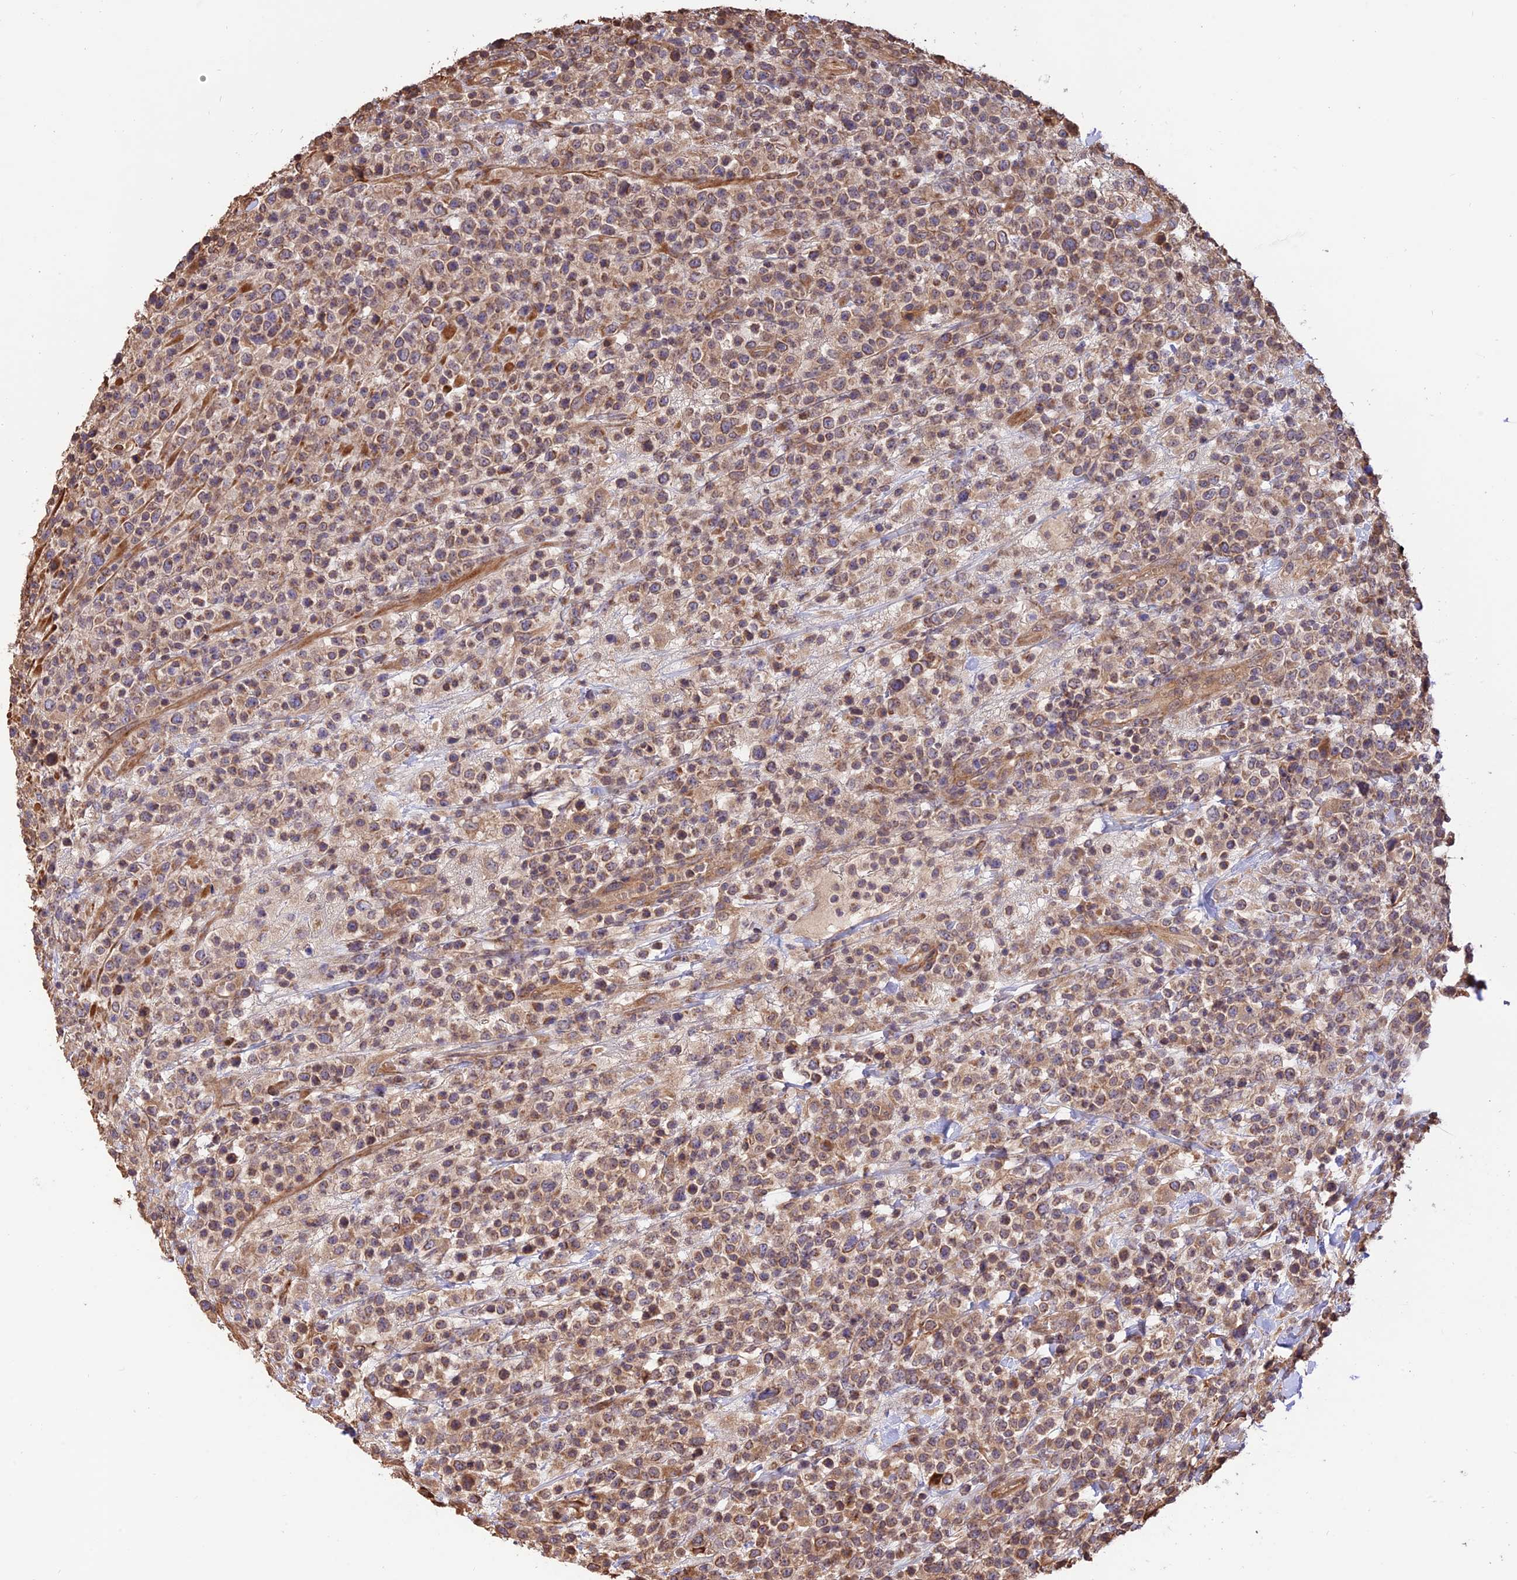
{"staining": {"intensity": "weak", "quantity": ">75%", "location": "cytoplasmic/membranous"}, "tissue": "lymphoma", "cell_type": "Tumor cells", "image_type": "cancer", "snomed": [{"axis": "morphology", "description": "Malignant lymphoma, non-Hodgkin's type, High grade"}, {"axis": "topography", "description": "Colon"}], "caption": "High-power microscopy captured an IHC micrograph of lymphoma, revealing weak cytoplasmic/membranous staining in about >75% of tumor cells.", "gene": "CREBL2", "patient": {"sex": "female", "age": 53}}